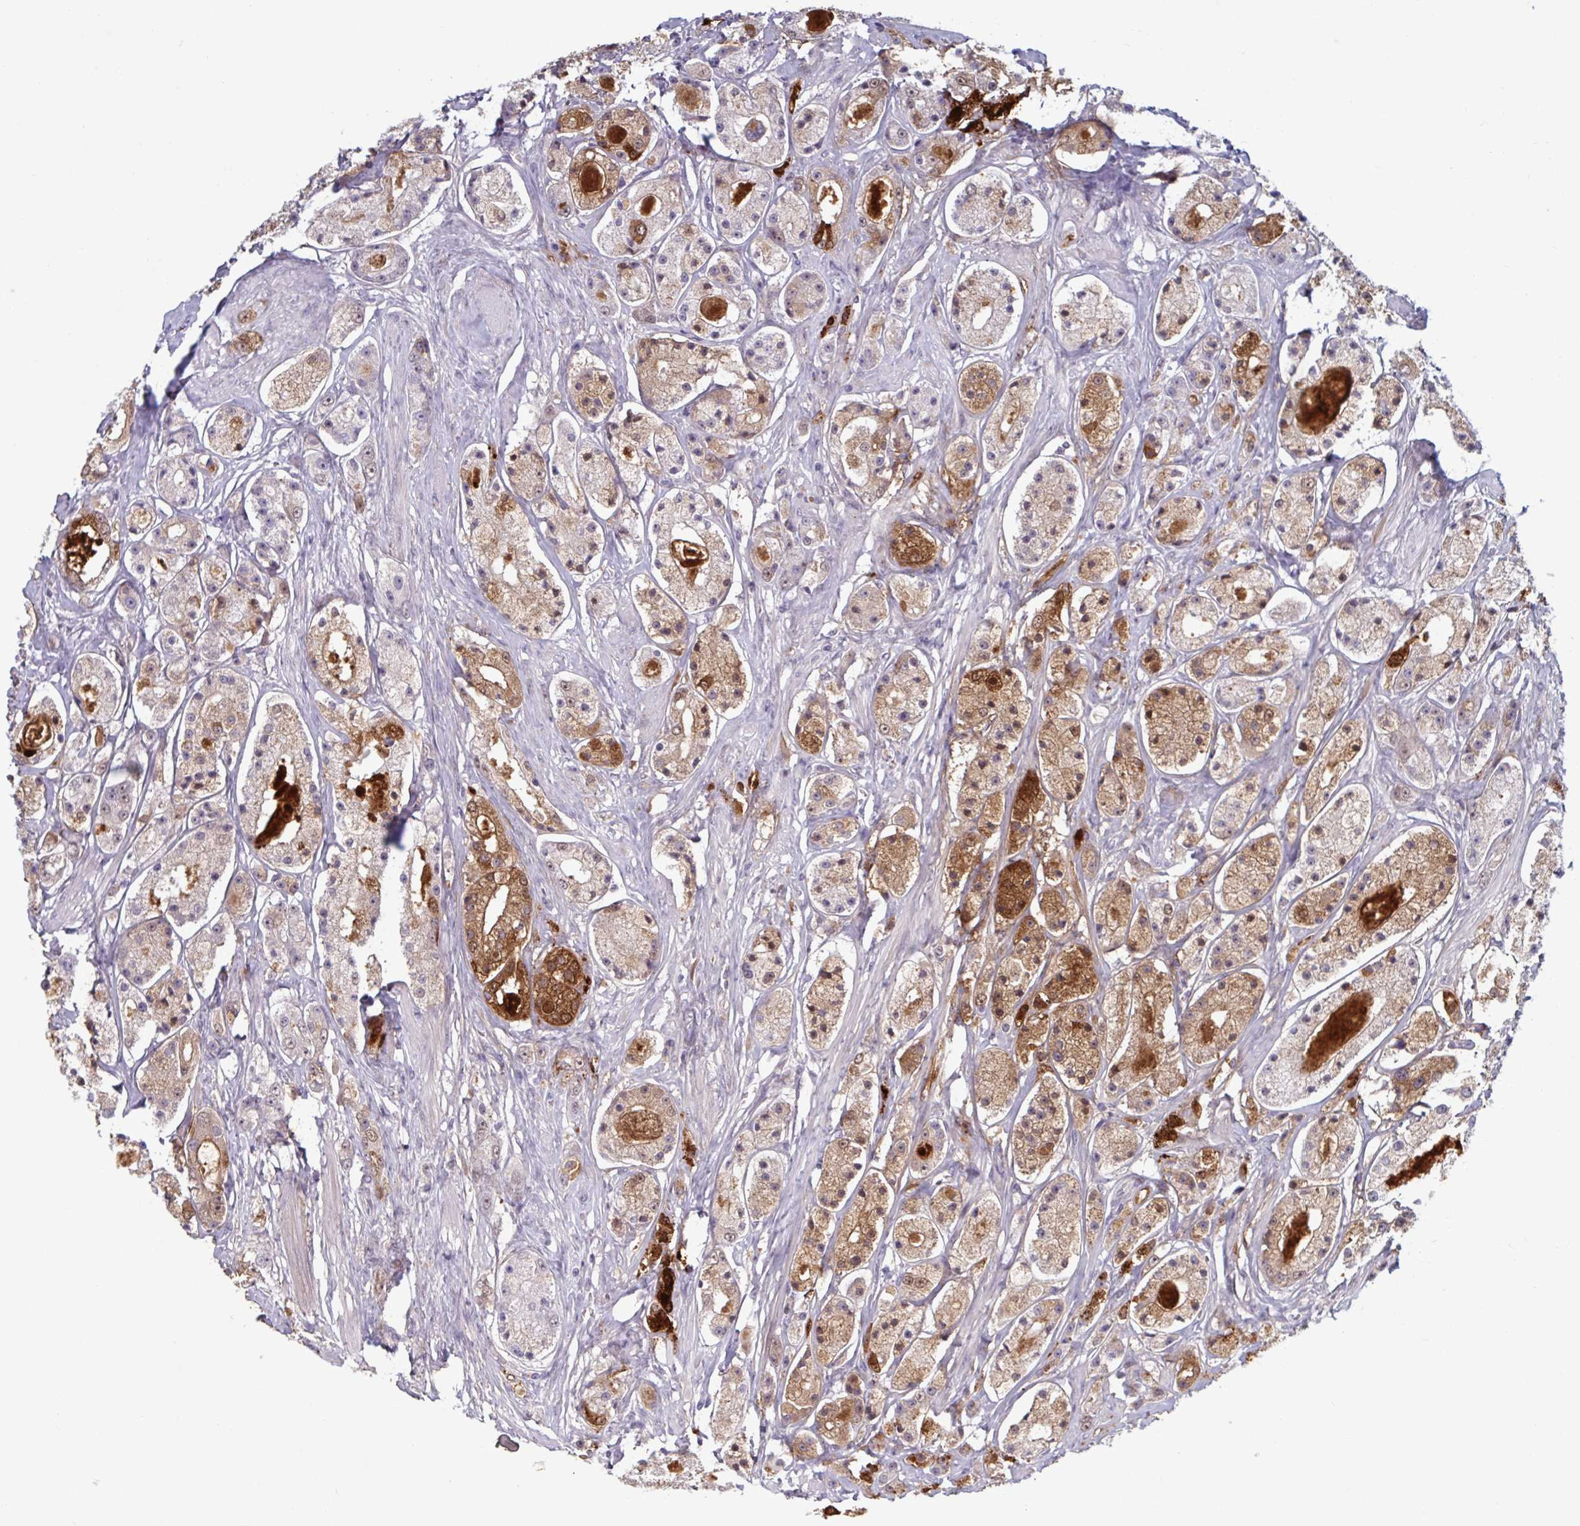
{"staining": {"intensity": "moderate", "quantity": ">75%", "location": "cytoplasmic/membranous,nuclear"}, "tissue": "prostate cancer", "cell_type": "Tumor cells", "image_type": "cancer", "snomed": [{"axis": "morphology", "description": "Adenocarcinoma, High grade"}, {"axis": "topography", "description": "Prostate"}], "caption": "Brown immunohistochemical staining in prostate cancer displays moderate cytoplasmic/membranous and nuclear positivity in about >75% of tumor cells.", "gene": "MSMB", "patient": {"sex": "male", "age": 67}}